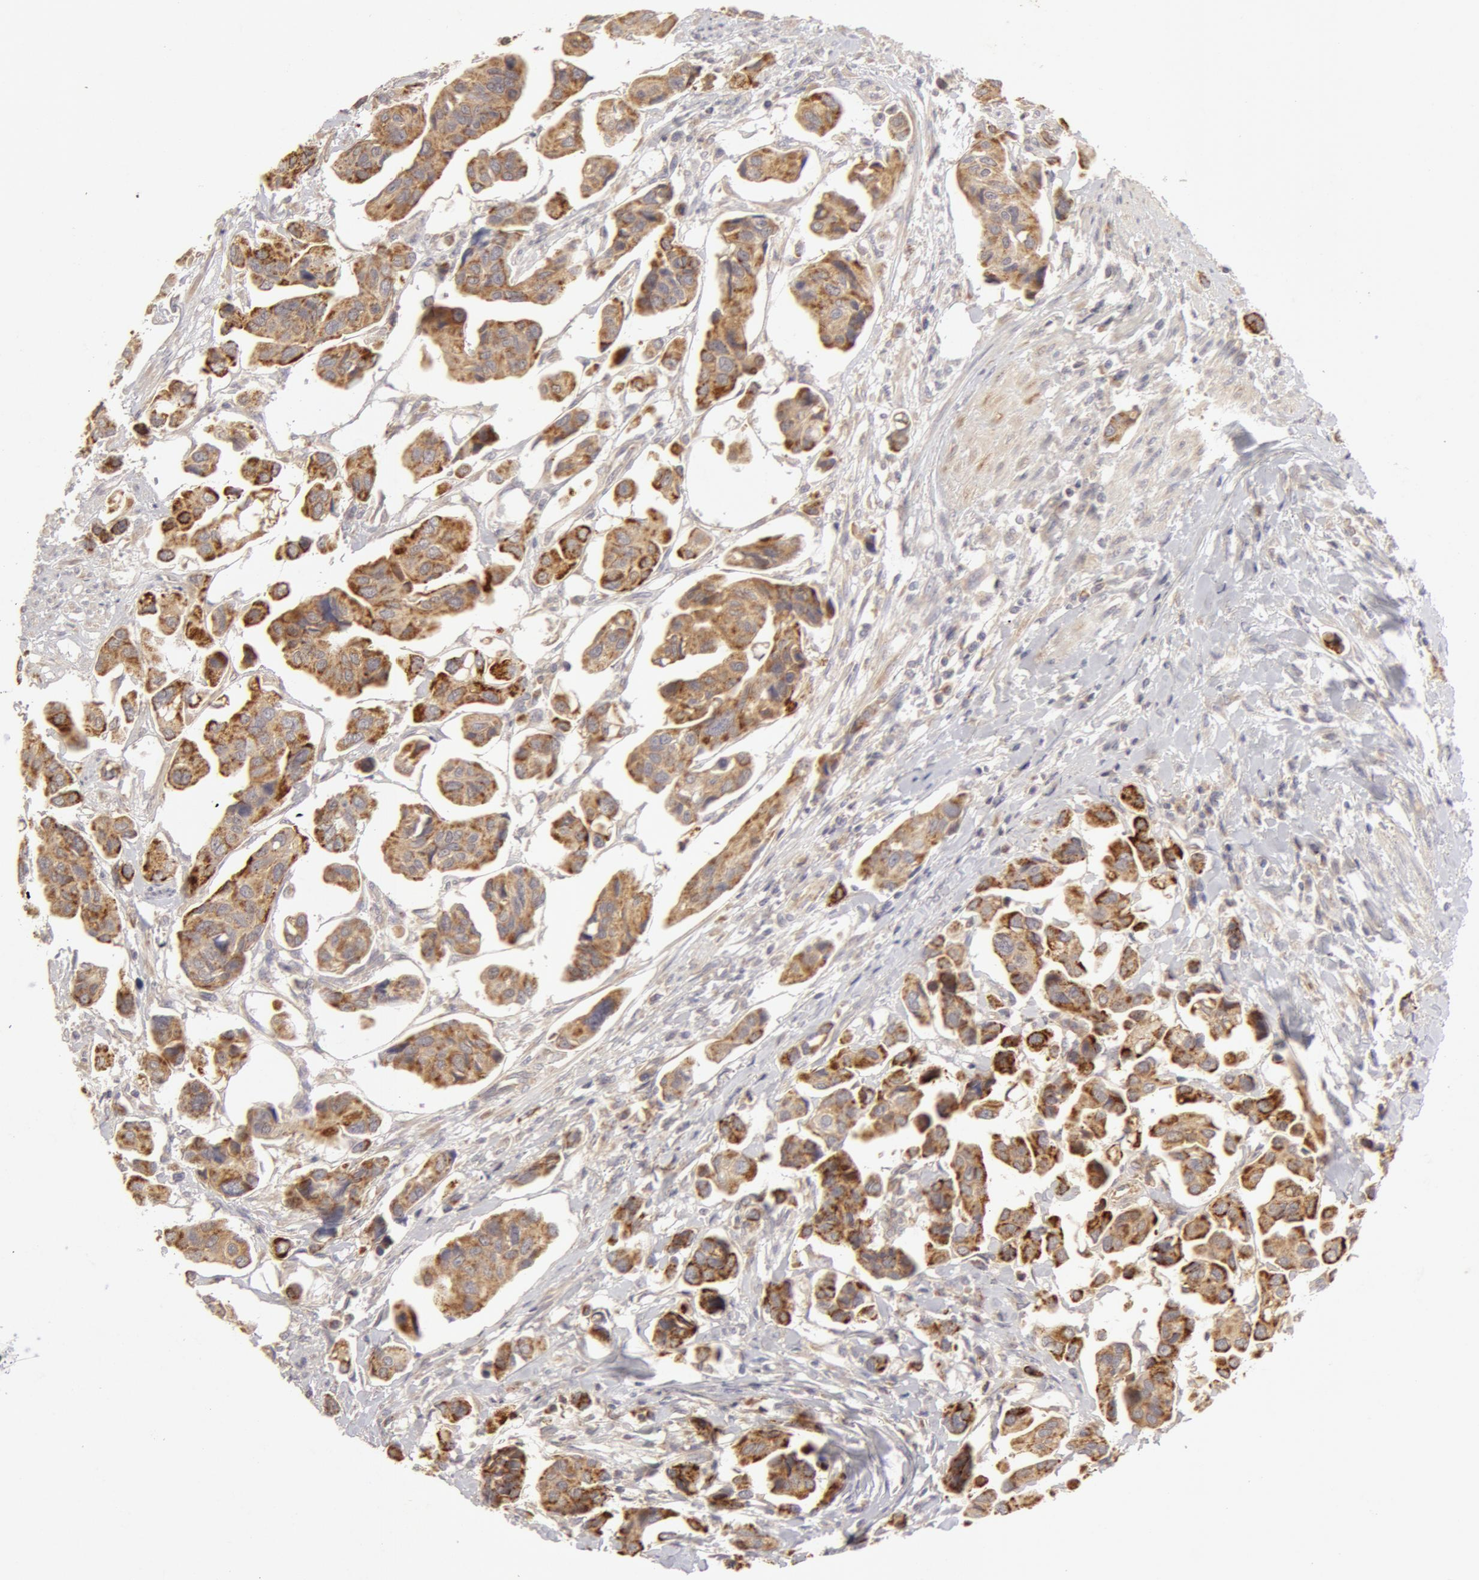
{"staining": {"intensity": "weak", "quantity": "25%-75%", "location": "cytoplasmic/membranous"}, "tissue": "urothelial cancer", "cell_type": "Tumor cells", "image_type": "cancer", "snomed": [{"axis": "morphology", "description": "Adenocarcinoma, NOS"}, {"axis": "topography", "description": "Urinary bladder"}], "caption": "Adenocarcinoma tissue displays weak cytoplasmic/membranous staining in about 25%-75% of tumor cells, visualized by immunohistochemistry.", "gene": "ADPRH", "patient": {"sex": "male", "age": 61}}